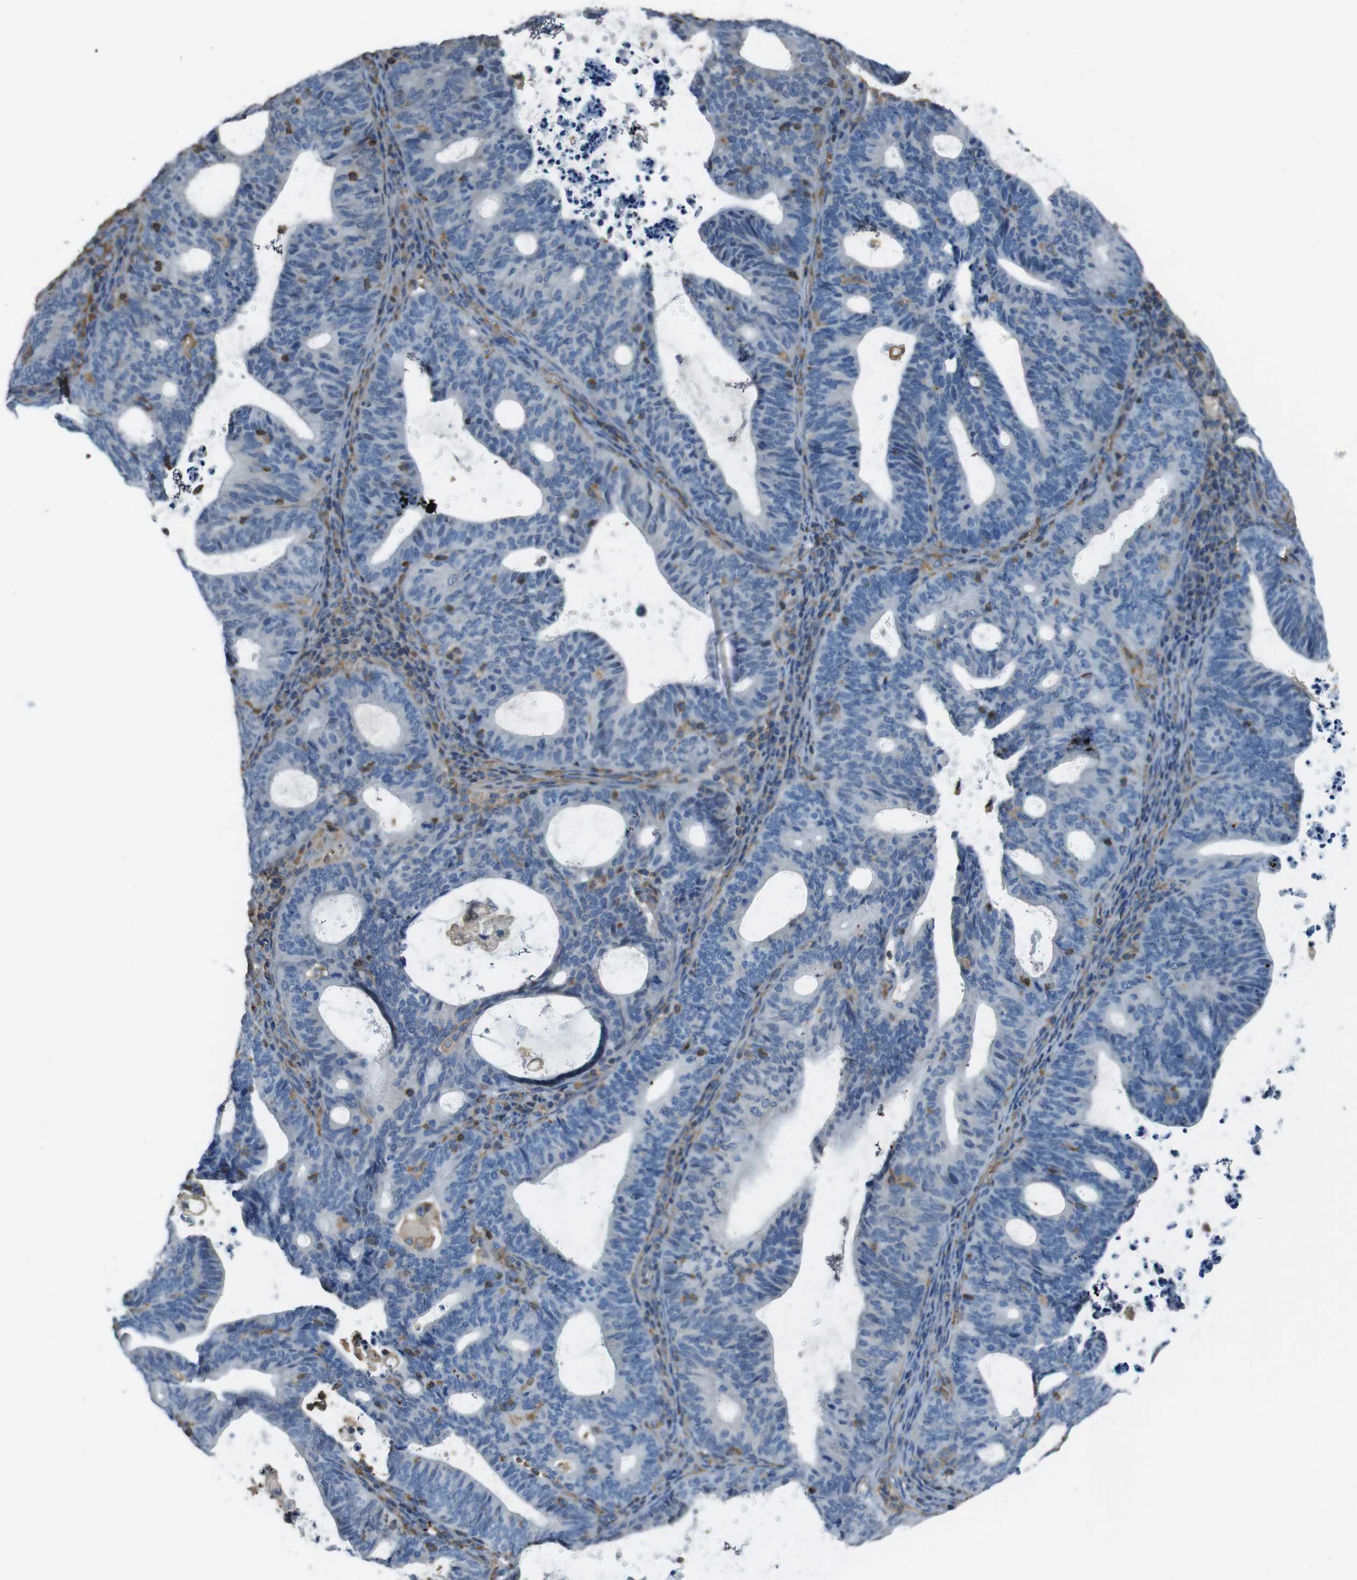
{"staining": {"intensity": "negative", "quantity": "none", "location": "none"}, "tissue": "endometrial cancer", "cell_type": "Tumor cells", "image_type": "cancer", "snomed": [{"axis": "morphology", "description": "Adenocarcinoma, NOS"}, {"axis": "topography", "description": "Uterus"}], "caption": "Immunohistochemical staining of adenocarcinoma (endometrial) displays no significant expression in tumor cells.", "gene": "FCAR", "patient": {"sex": "female", "age": 83}}